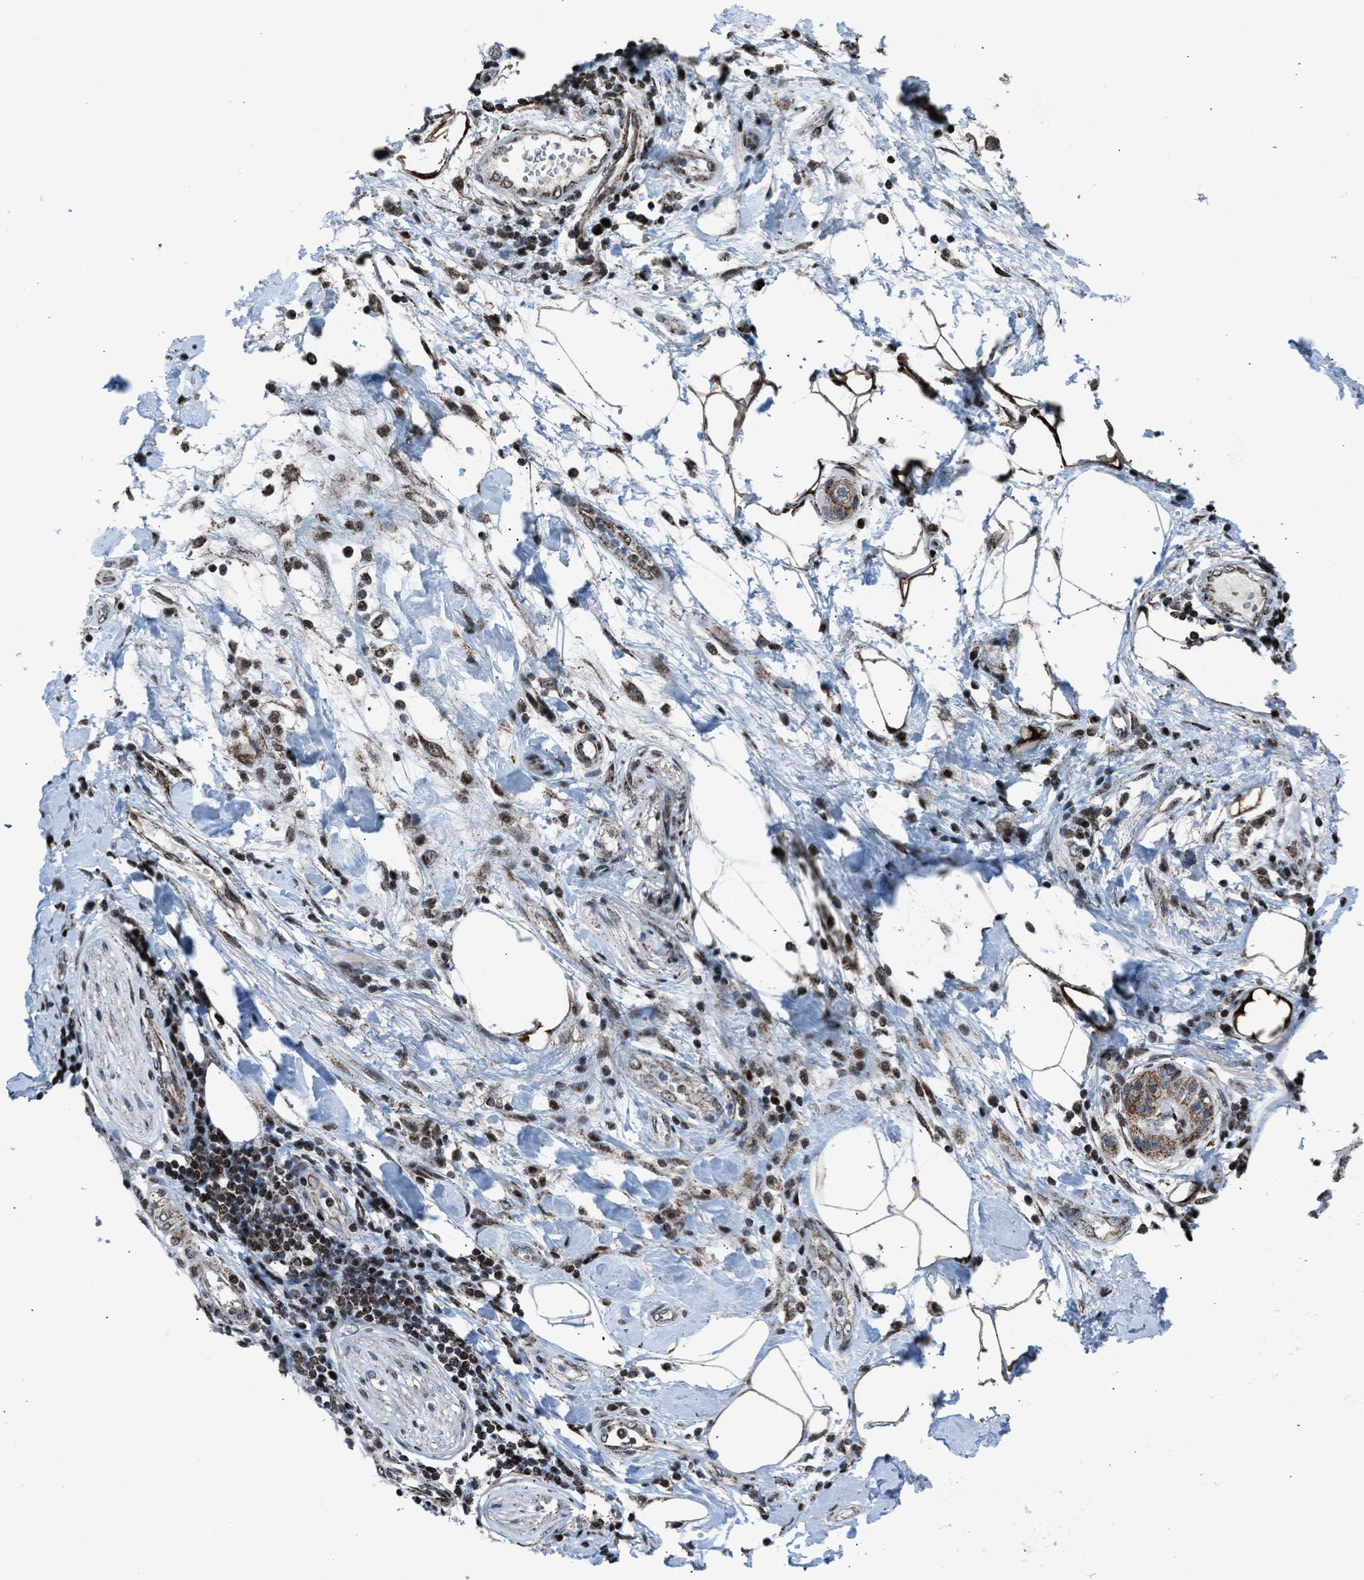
{"staining": {"intensity": "strong", "quantity": ">75%", "location": "nuclear"}, "tissue": "adipose tissue", "cell_type": "Adipocytes", "image_type": "normal", "snomed": [{"axis": "morphology", "description": "Normal tissue, NOS"}, {"axis": "morphology", "description": "Adenocarcinoma, NOS"}, {"axis": "topography", "description": "Duodenum"}, {"axis": "topography", "description": "Peripheral nerve tissue"}], "caption": "Immunohistochemistry (DAB (3,3'-diaminobenzidine)) staining of normal adipose tissue shows strong nuclear protein staining in about >75% of adipocytes. The protein is stained brown, and the nuclei are stained in blue (DAB (3,3'-diaminobenzidine) IHC with brightfield microscopy, high magnification).", "gene": "MORC3", "patient": {"sex": "female", "age": 60}}